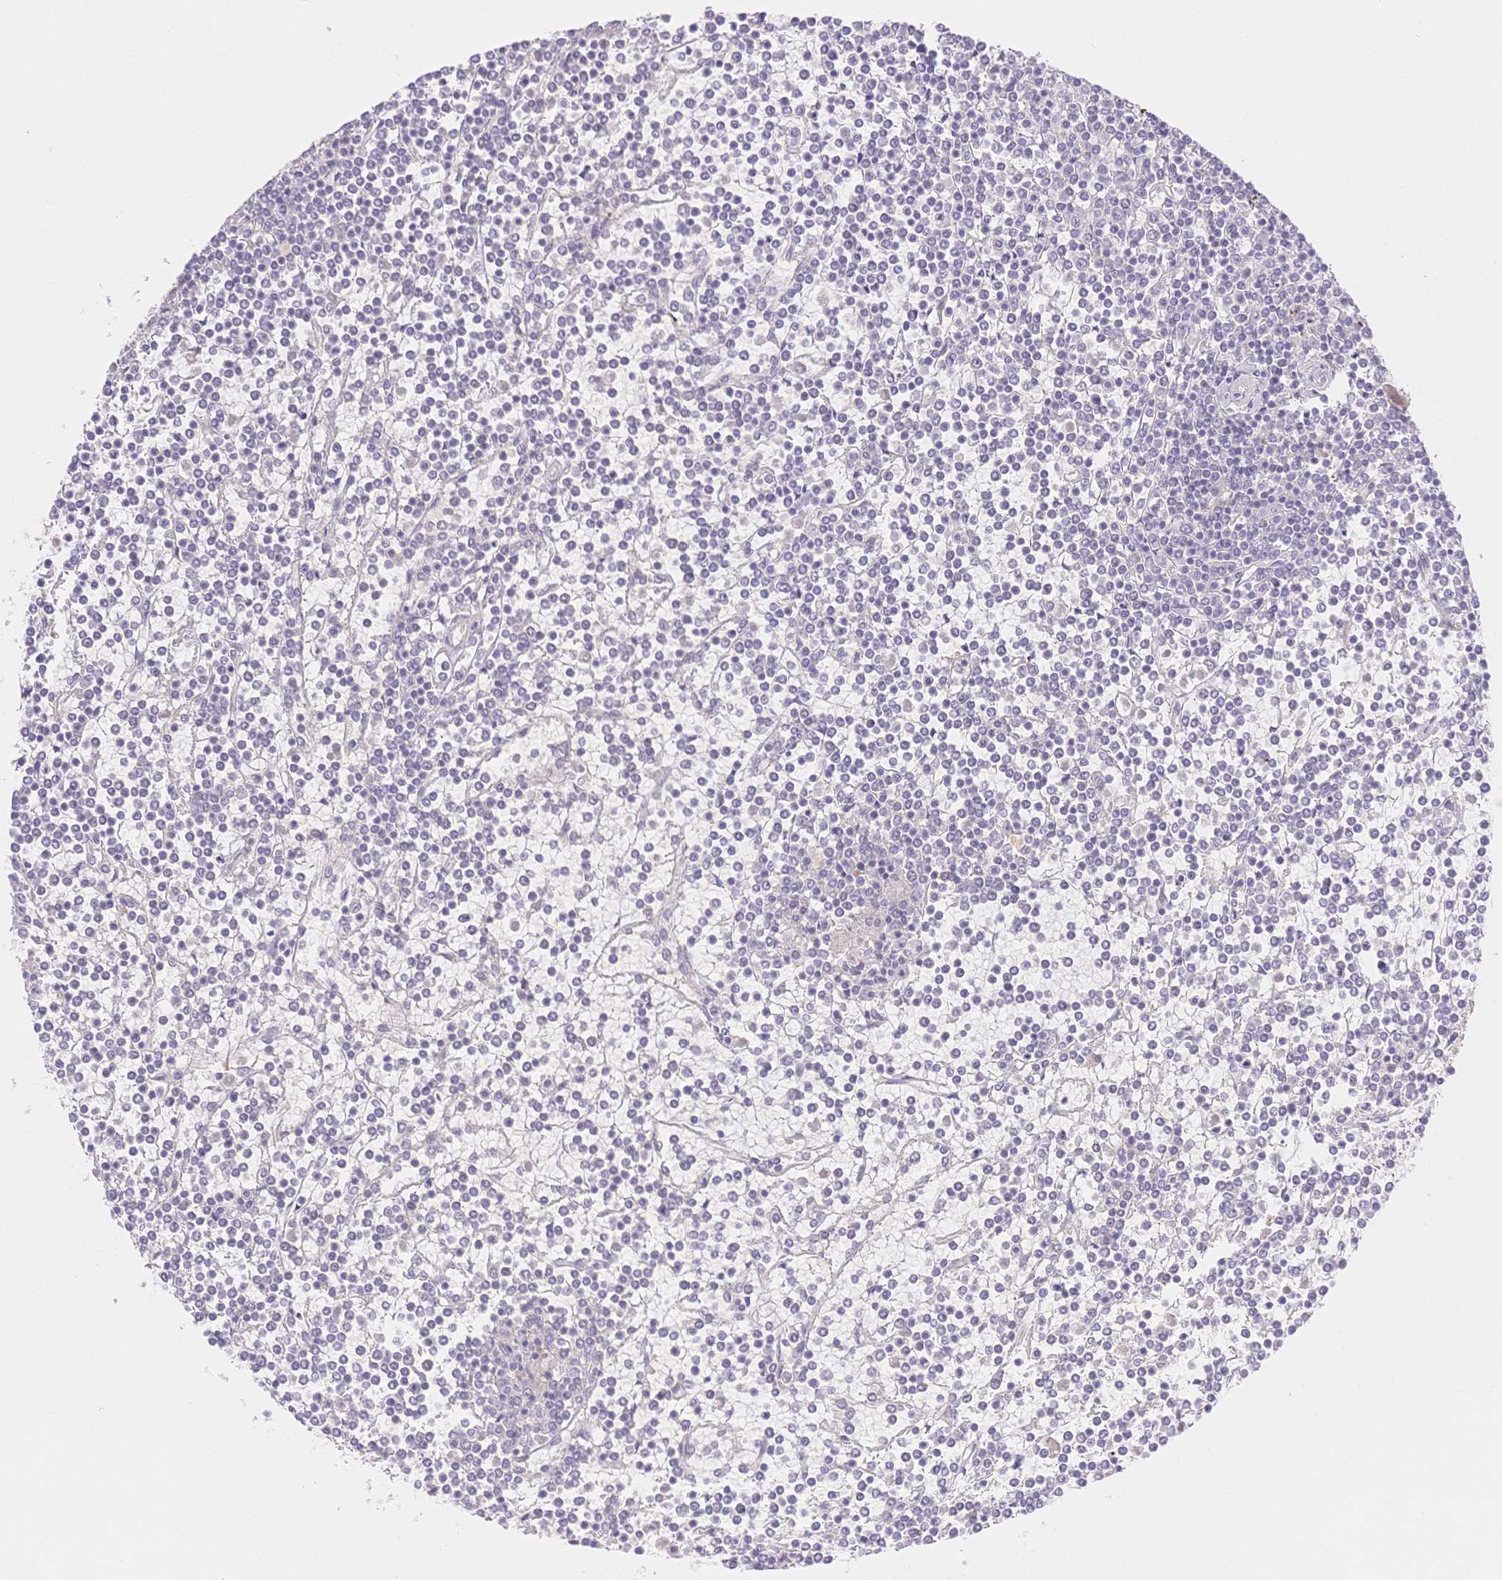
{"staining": {"intensity": "negative", "quantity": "none", "location": "none"}, "tissue": "lymphoma", "cell_type": "Tumor cells", "image_type": "cancer", "snomed": [{"axis": "morphology", "description": "Malignant lymphoma, non-Hodgkin's type, Low grade"}, {"axis": "topography", "description": "Spleen"}], "caption": "The histopathology image reveals no staining of tumor cells in malignant lymphoma, non-Hodgkin's type (low-grade).", "gene": "WDR54", "patient": {"sex": "female", "age": 19}}